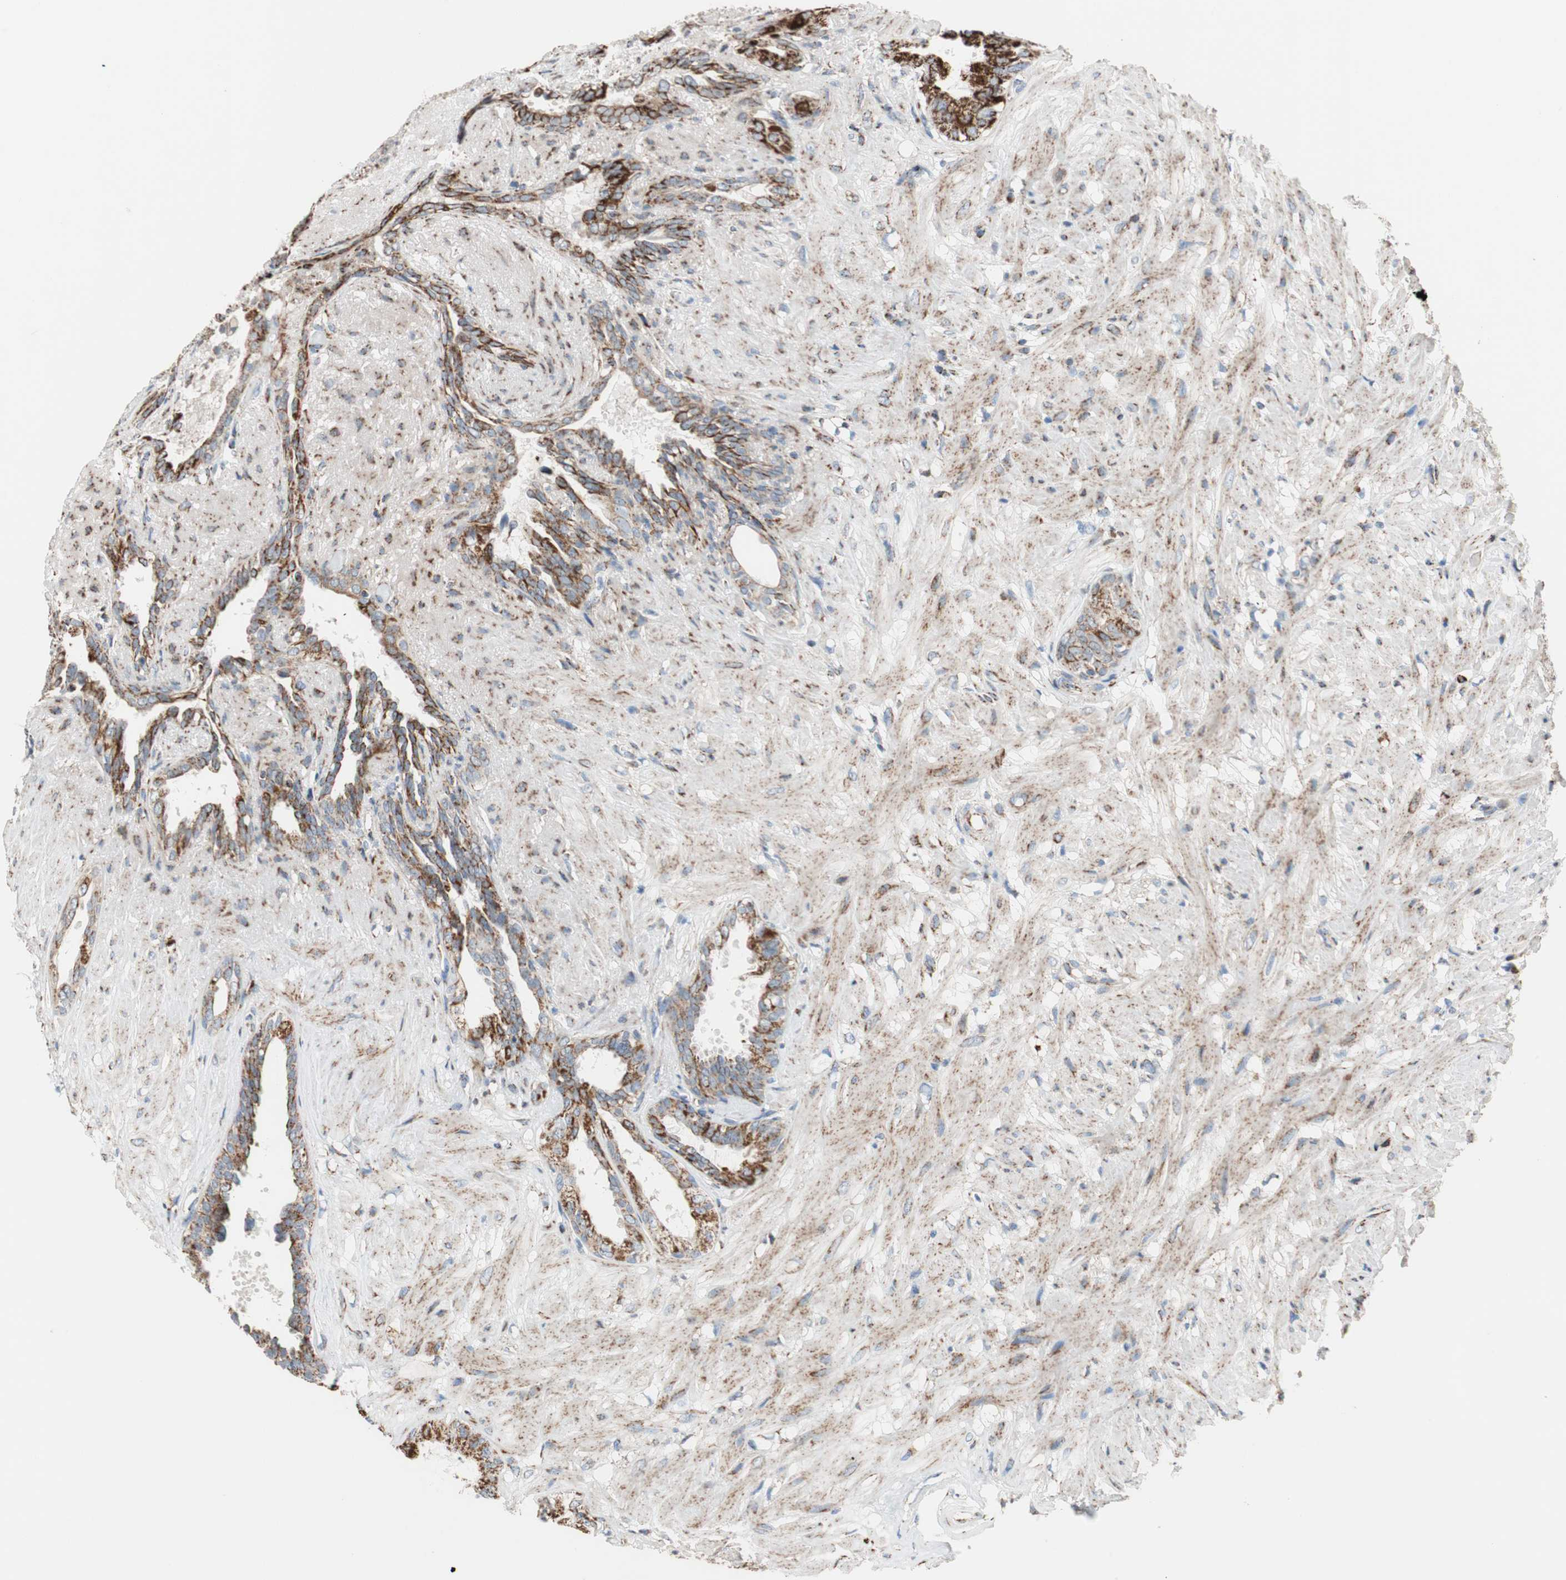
{"staining": {"intensity": "strong", "quantity": ">75%", "location": "cytoplasmic/membranous"}, "tissue": "seminal vesicle", "cell_type": "Glandular cells", "image_type": "normal", "snomed": [{"axis": "morphology", "description": "Normal tissue, NOS"}, {"axis": "topography", "description": "Seminal veicle"}], "caption": "A histopathology image showing strong cytoplasmic/membranous staining in about >75% of glandular cells in normal seminal vesicle, as visualized by brown immunohistochemical staining.", "gene": "PCSK4", "patient": {"sex": "male", "age": 61}}